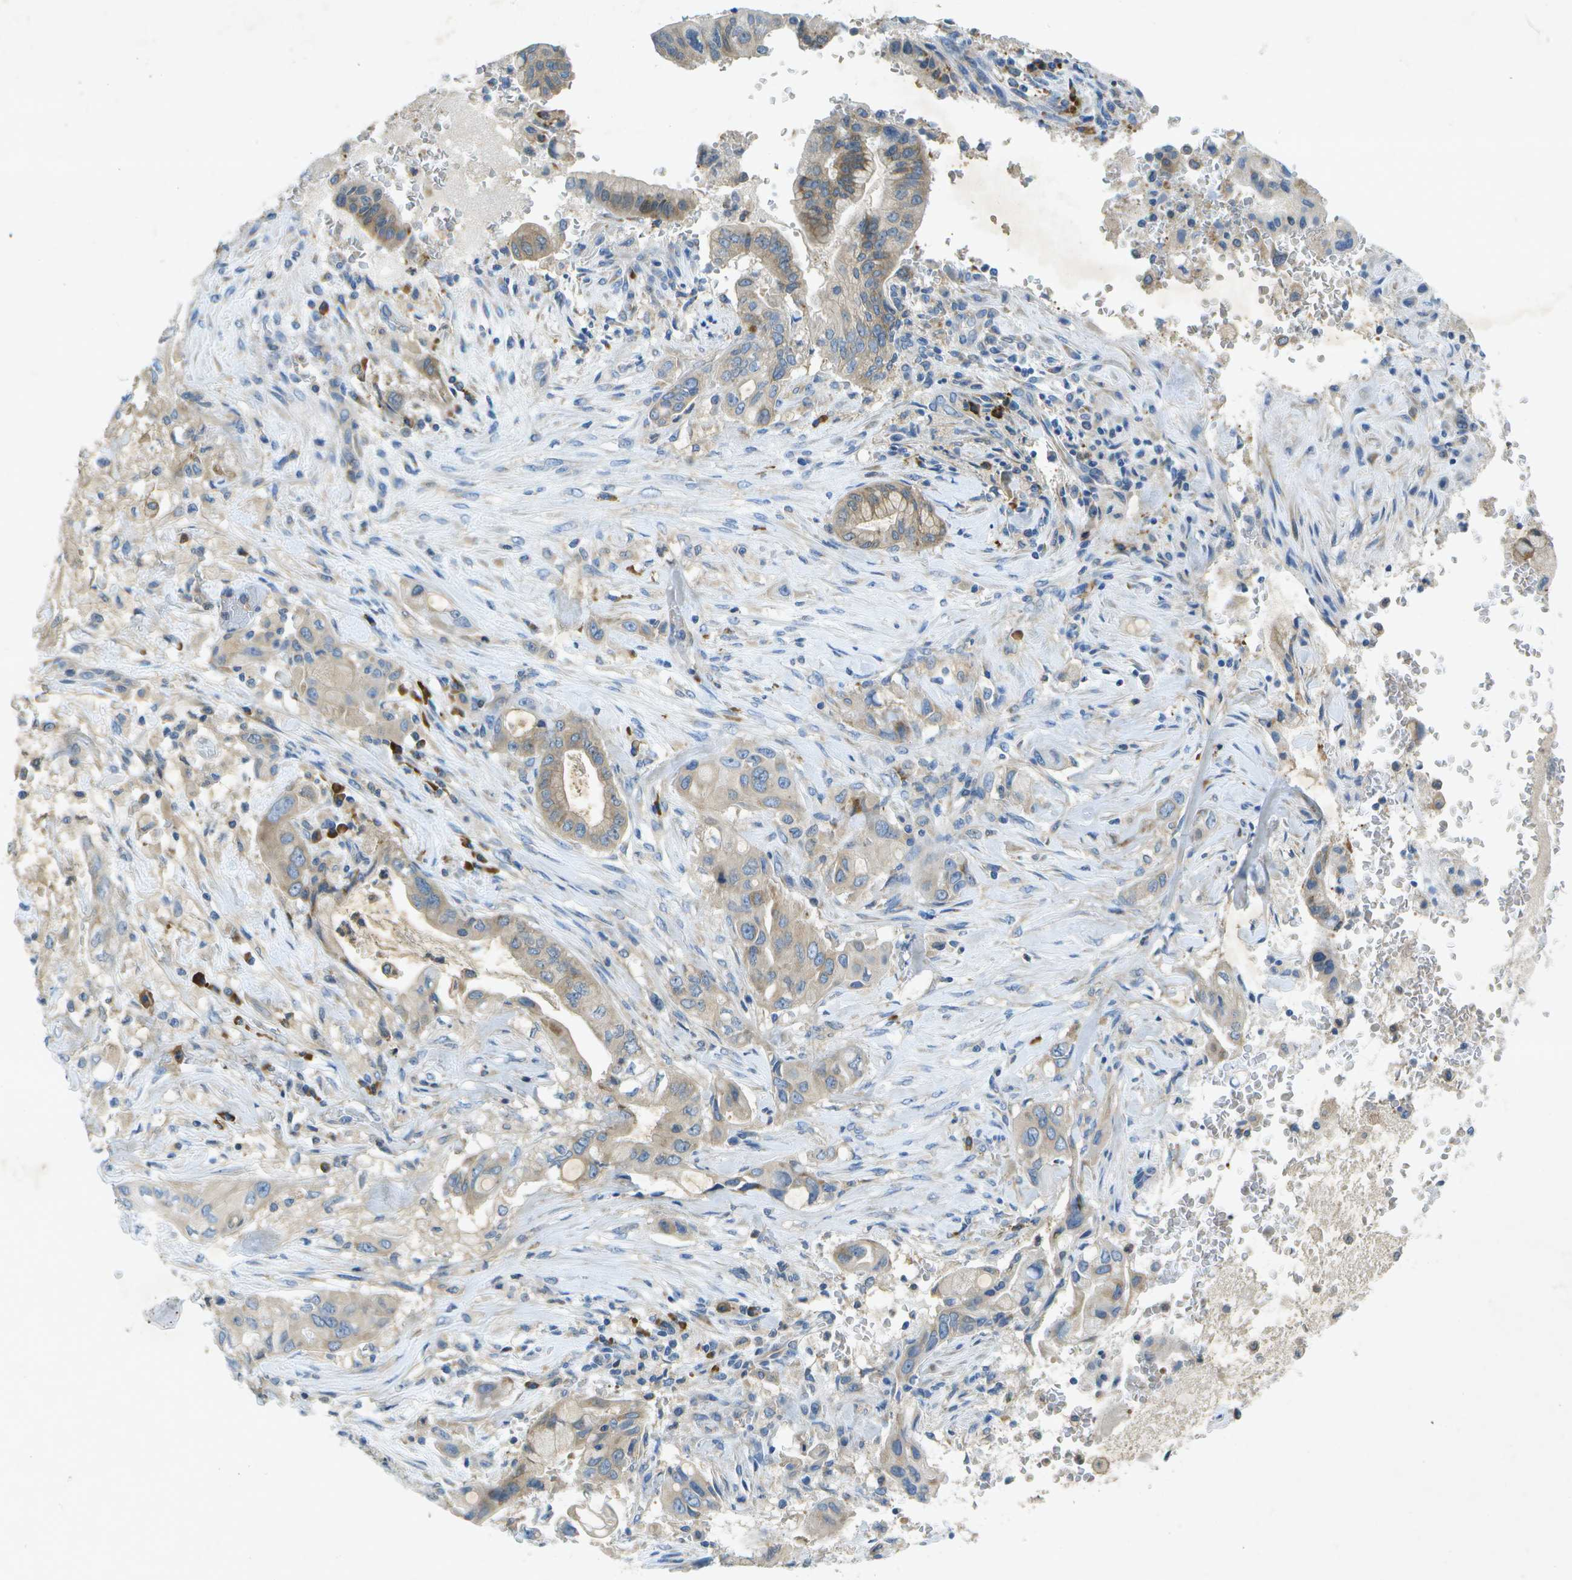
{"staining": {"intensity": "moderate", "quantity": "25%-75%", "location": "cytoplasmic/membranous"}, "tissue": "pancreatic cancer", "cell_type": "Tumor cells", "image_type": "cancer", "snomed": [{"axis": "morphology", "description": "Adenocarcinoma, NOS"}, {"axis": "topography", "description": "Pancreas"}], "caption": "The image shows a brown stain indicating the presence of a protein in the cytoplasmic/membranous of tumor cells in pancreatic cancer. The staining was performed using DAB to visualize the protein expression in brown, while the nuclei were stained in blue with hematoxylin (Magnification: 20x).", "gene": "WNK2", "patient": {"sex": "female", "age": 73}}